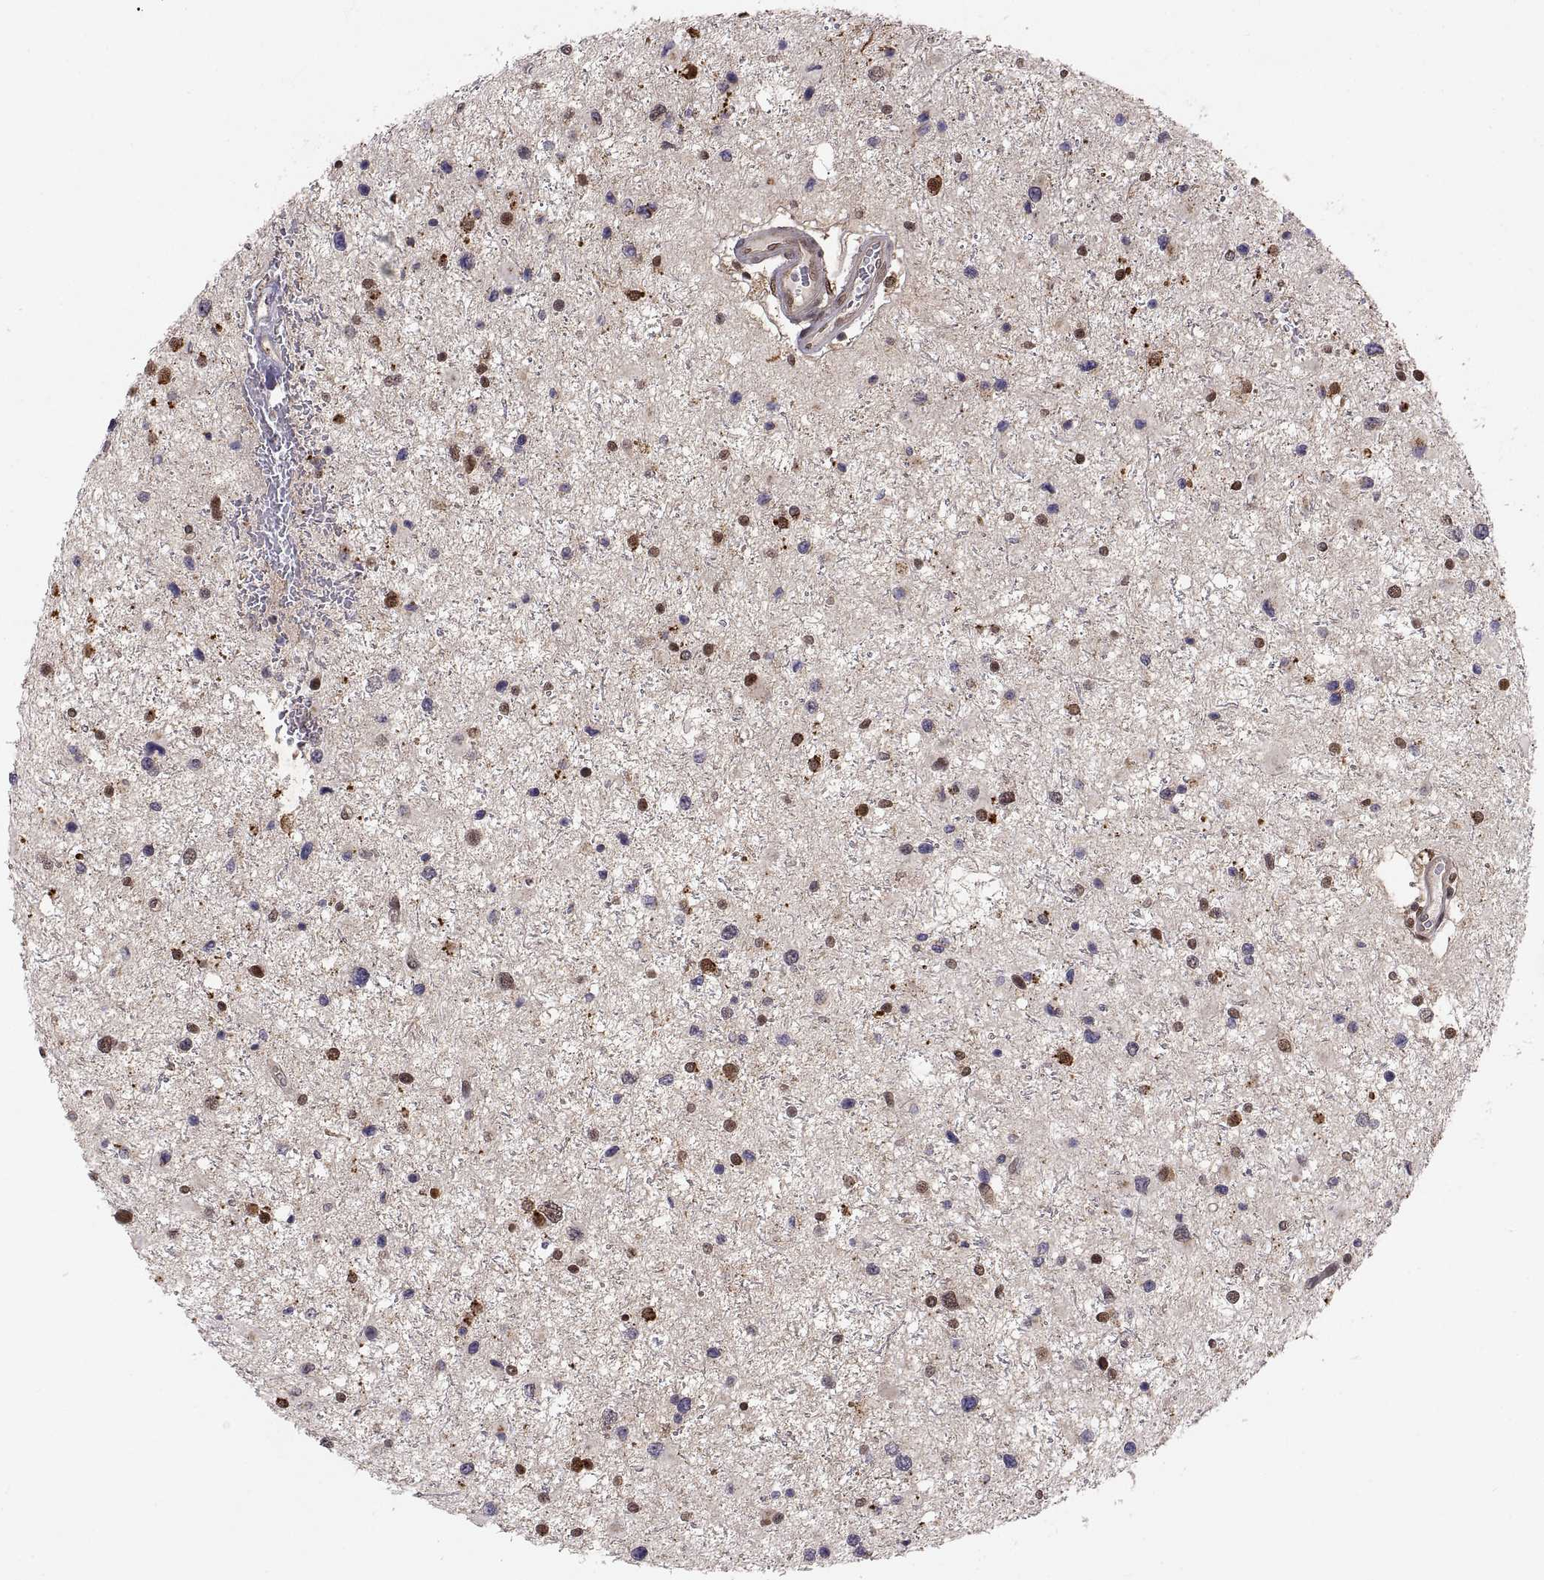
{"staining": {"intensity": "moderate", "quantity": "25%-75%", "location": "nuclear"}, "tissue": "glioma", "cell_type": "Tumor cells", "image_type": "cancer", "snomed": [{"axis": "morphology", "description": "Glioma, malignant, Low grade"}, {"axis": "topography", "description": "Brain"}], "caption": "Protein expression analysis of human glioma reveals moderate nuclear staining in about 25%-75% of tumor cells.", "gene": "PSMC2", "patient": {"sex": "female", "age": 32}}